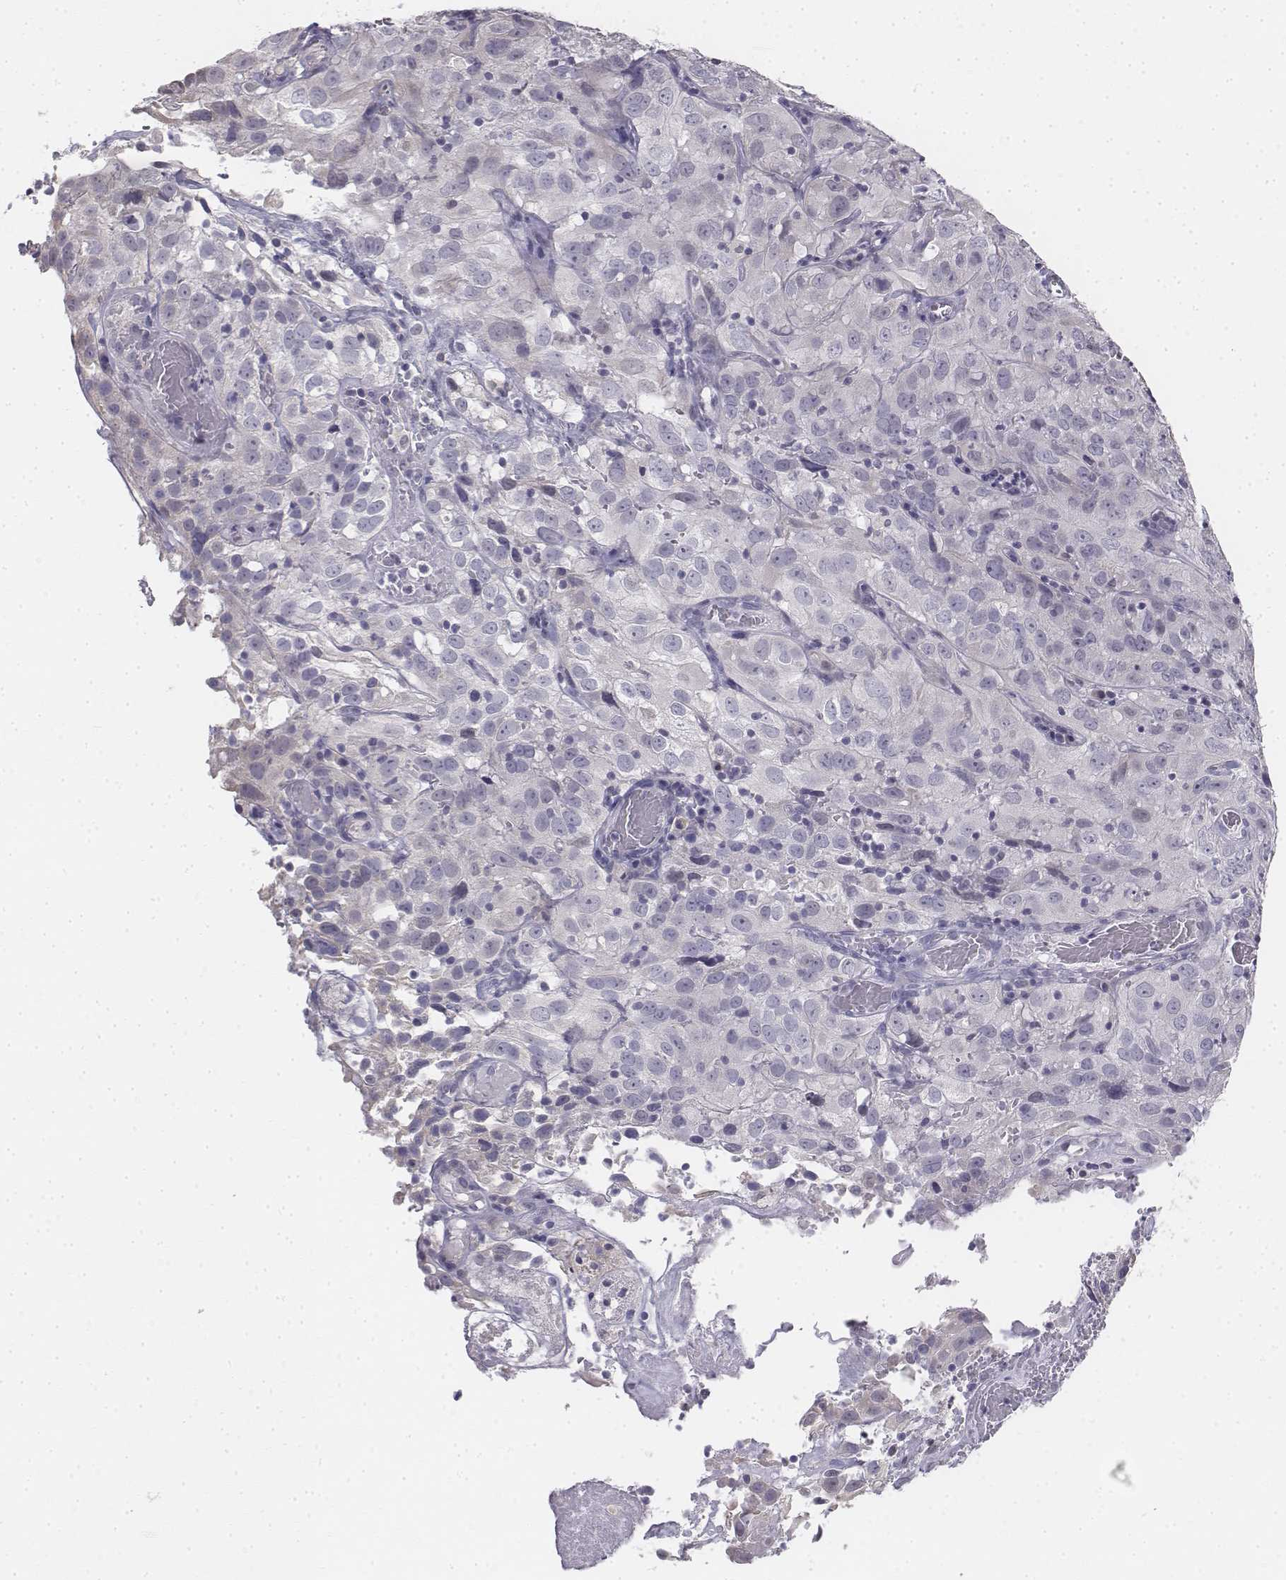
{"staining": {"intensity": "negative", "quantity": "none", "location": "none"}, "tissue": "cervical cancer", "cell_type": "Tumor cells", "image_type": "cancer", "snomed": [{"axis": "morphology", "description": "Squamous cell carcinoma, NOS"}, {"axis": "topography", "description": "Cervix"}], "caption": "The immunohistochemistry image has no significant positivity in tumor cells of squamous cell carcinoma (cervical) tissue.", "gene": "PENK", "patient": {"sex": "female", "age": 32}}